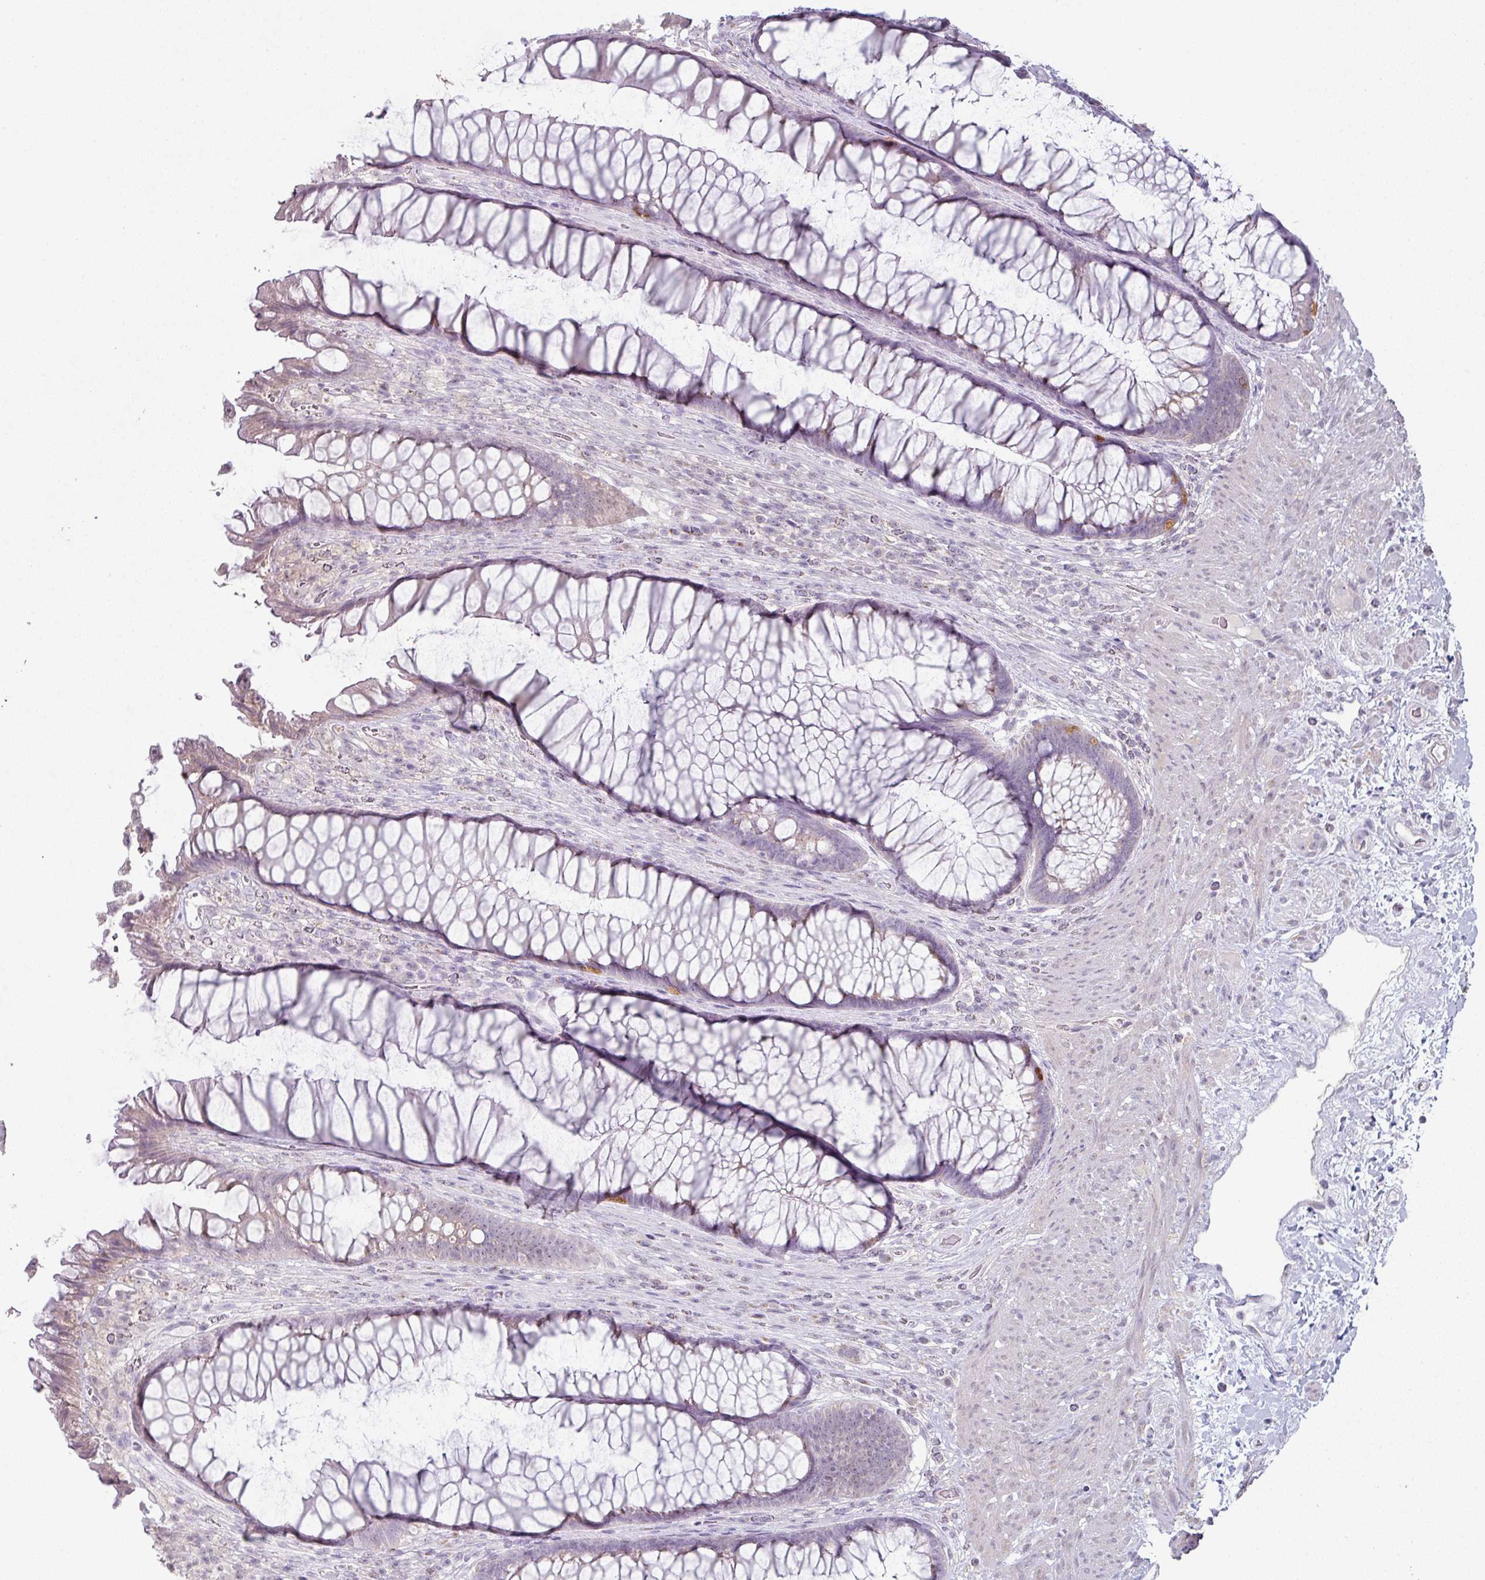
{"staining": {"intensity": "moderate", "quantity": "<25%", "location": "cytoplasmic/membranous"}, "tissue": "rectum", "cell_type": "Glandular cells", "image_type": "normal", "snomed": [{"axis": "morphology", "description": "Normal tissue, NOS"}, {"axis": "topography", "description": "Smooth muscle"}, {"axis": "topography", "description": "Rectum"}], "caption": "Immunohistochemistry (IHC) (DAB) staining of benign rectum shows moderate cytoplasmic/membranous protein positivity in approximately <25% of glandular cells.", "gene": "MAGEC3", "patient": {"sex": "male", "age": 53}}